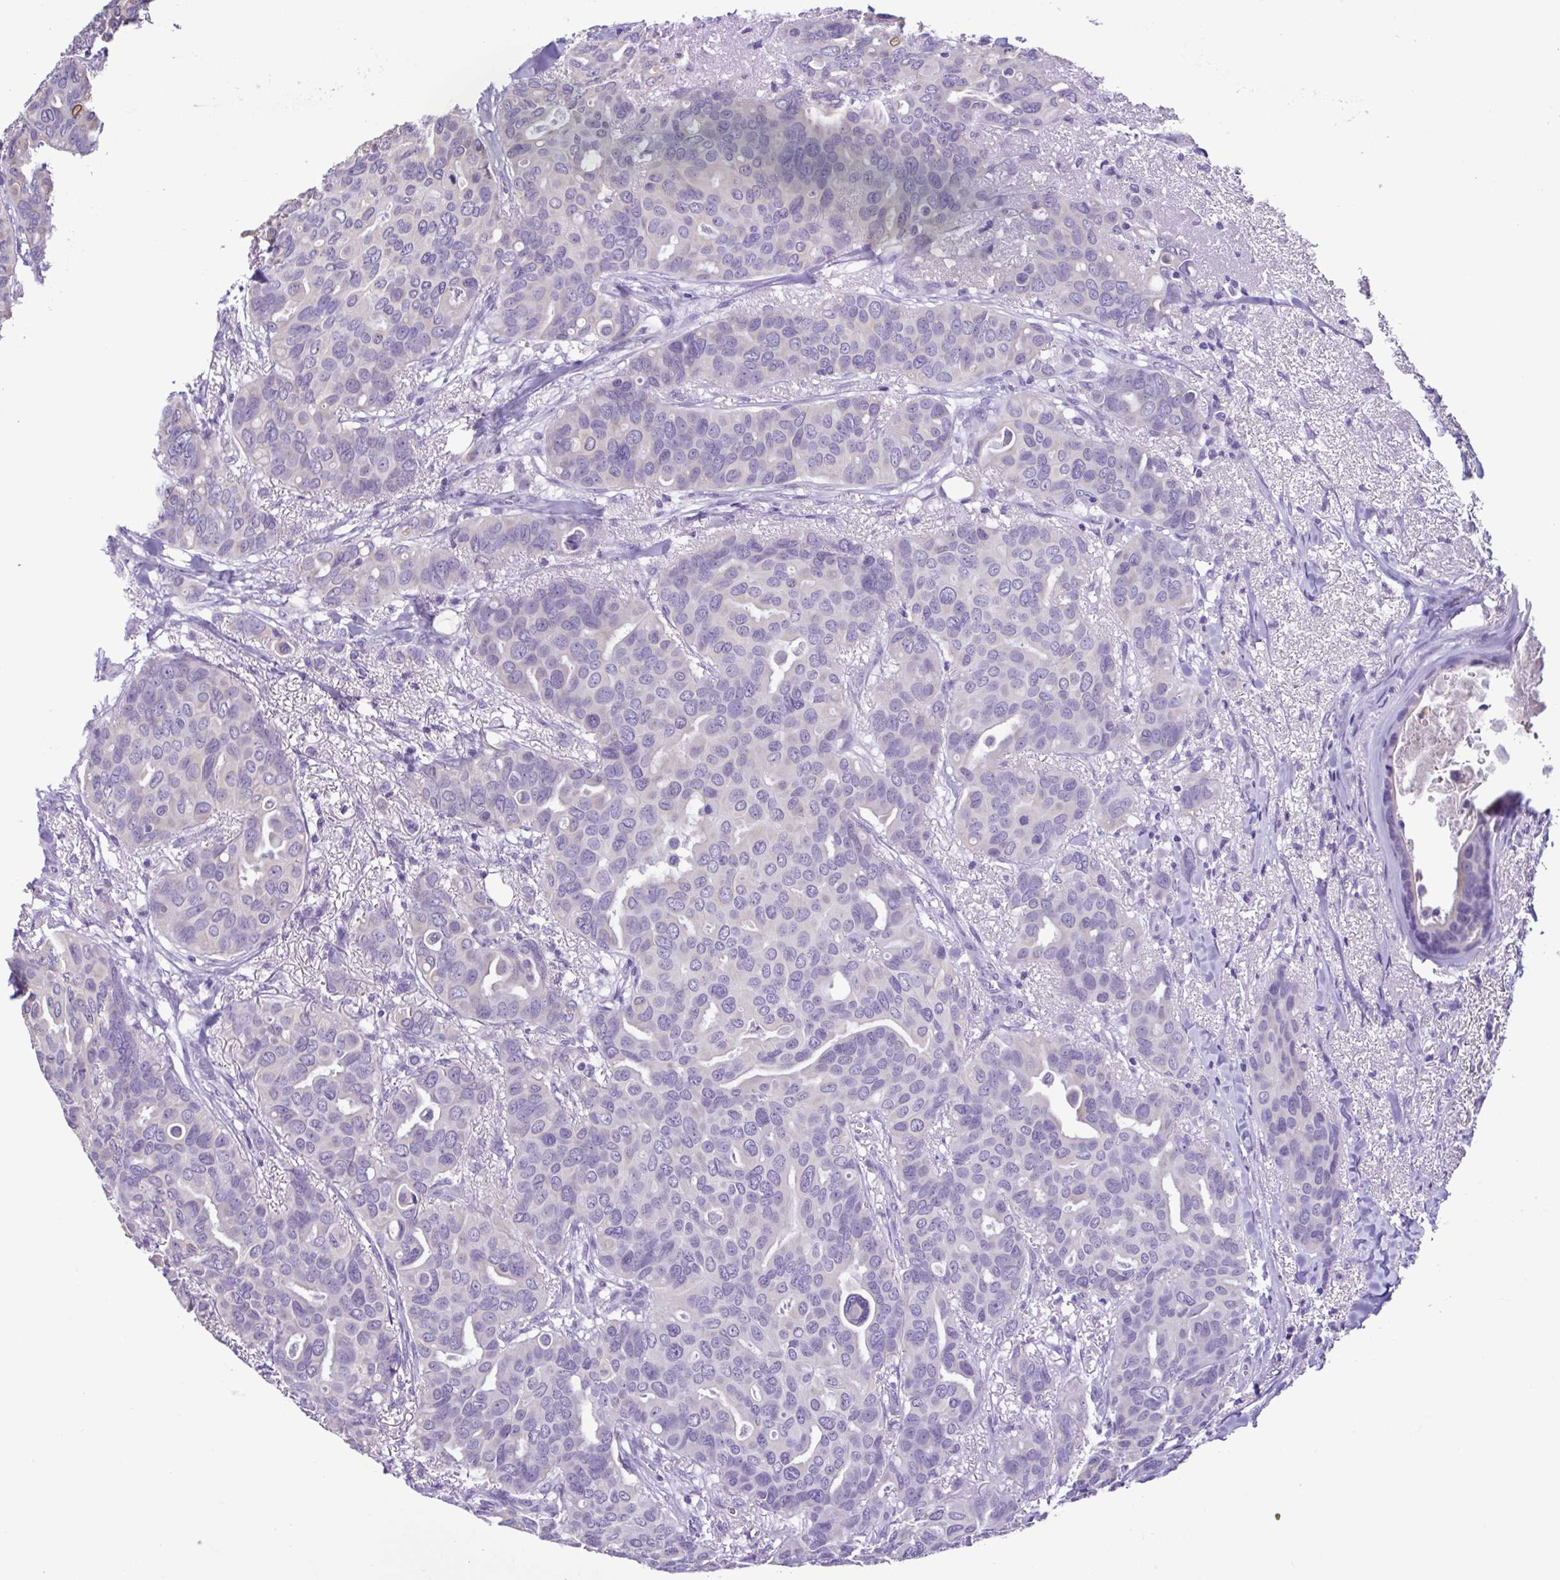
{"staining": {"intensity": "negative", "quantity": "none", "location": "none"}, "tissue": "breast cancer", "cell_type": "Tumor cells", "image_type": "cancer", "snomed": [{"axis": "morphology", "description": "Duct carcinoma"}, {"axis": "topography", "description": "Breast"}], "caption": "The micrograph shows no significant expression in tumor cells of breast cancer.", "gene": "CBY2", "patient": {"sex": "female", "age": 54}}